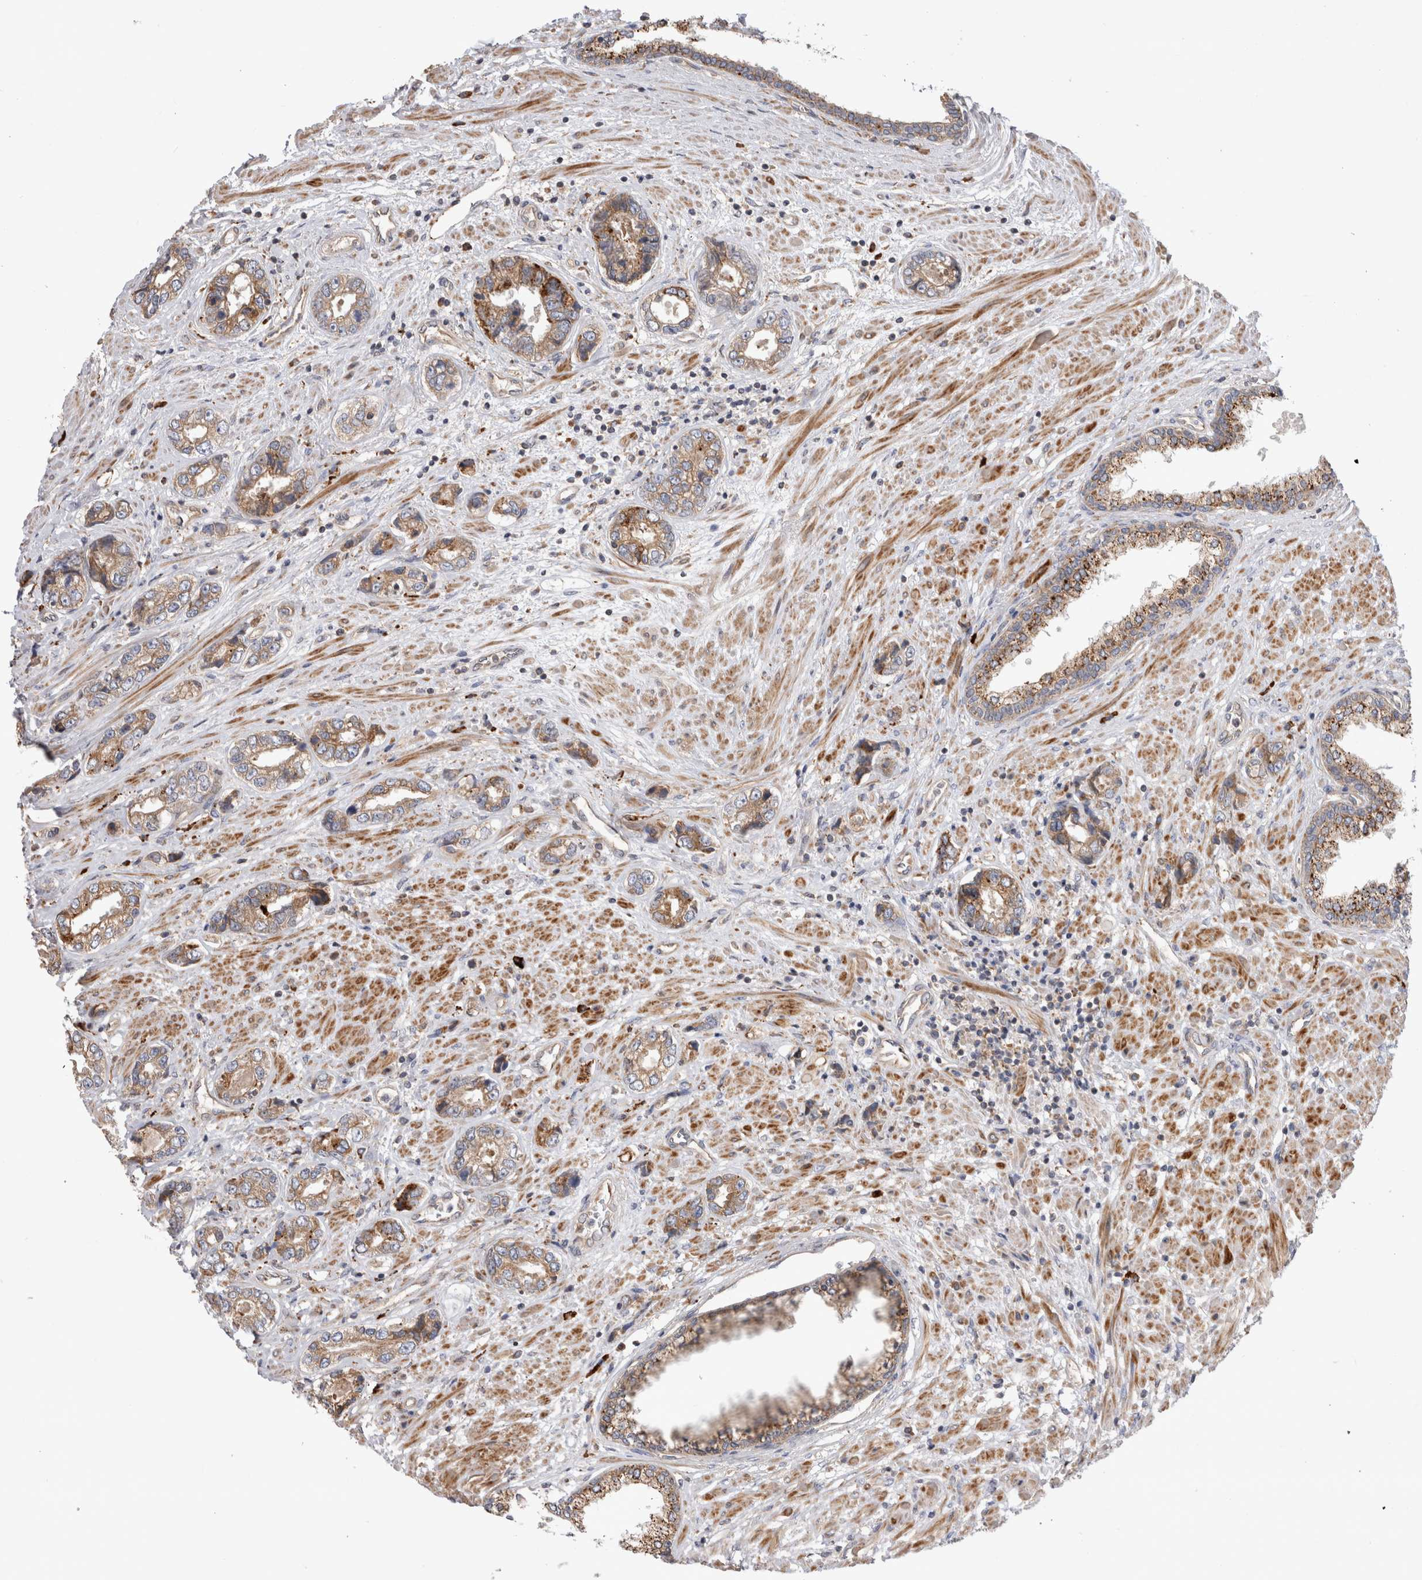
{"staining": {"intensity": "strong", "quantity": "25%-75%", "location": "cytoplasmic/membranous"}, "tissue": "prostate cancer", "cell_type": "Tumor cells", "image_type": "cancer", "snomed": [{"axis": "morphology", "description": "Adenocarcinoma, High grade"}, {"axis": "topography", "description": "Prostate"}], "caption": "Protein staining exhibits strong cytoplasmic/membranous positivity in about 25%-75% of tumor cells in prostate high-grade adenocarcinoma. (DAB (3,3'-diaminobenzidine) IHC, brown staining for protein, blue staining for nuclei).", "gene": "PDCD10", "patient": {"sex": "male", "age": 61}}